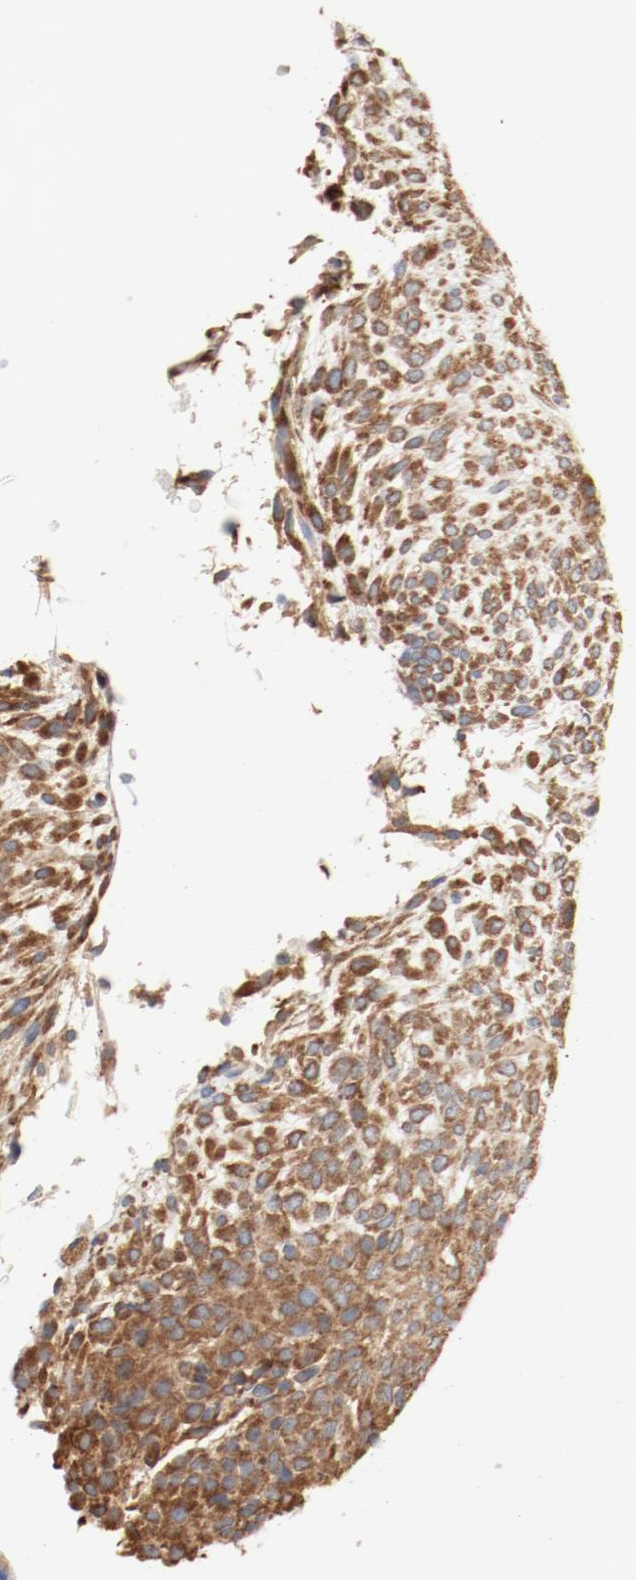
{"staining": {"intensity": "moderate", "quantity": ">75%", "location": "cytoplasmic/membranous"}, "tissue": "glioma", "cell_type": "Tumor cells", "image_type": "cancer", "snomed": [{"axis": "morphology", "description": "Glioma, malignant, High grade"}, {"axis": "topography", "description": "Cerebral cortex"}], "caption": "DAB (3,3'-diaminobenzidine) immunohistochemical staining of human malignant glioma (high-grade) reveals moderate cytoplasmic/membranous protein positivity in approximately >75% of tumor cells.", "gene": "RPS6", "patient": {"sex": "female", "age": 55}}